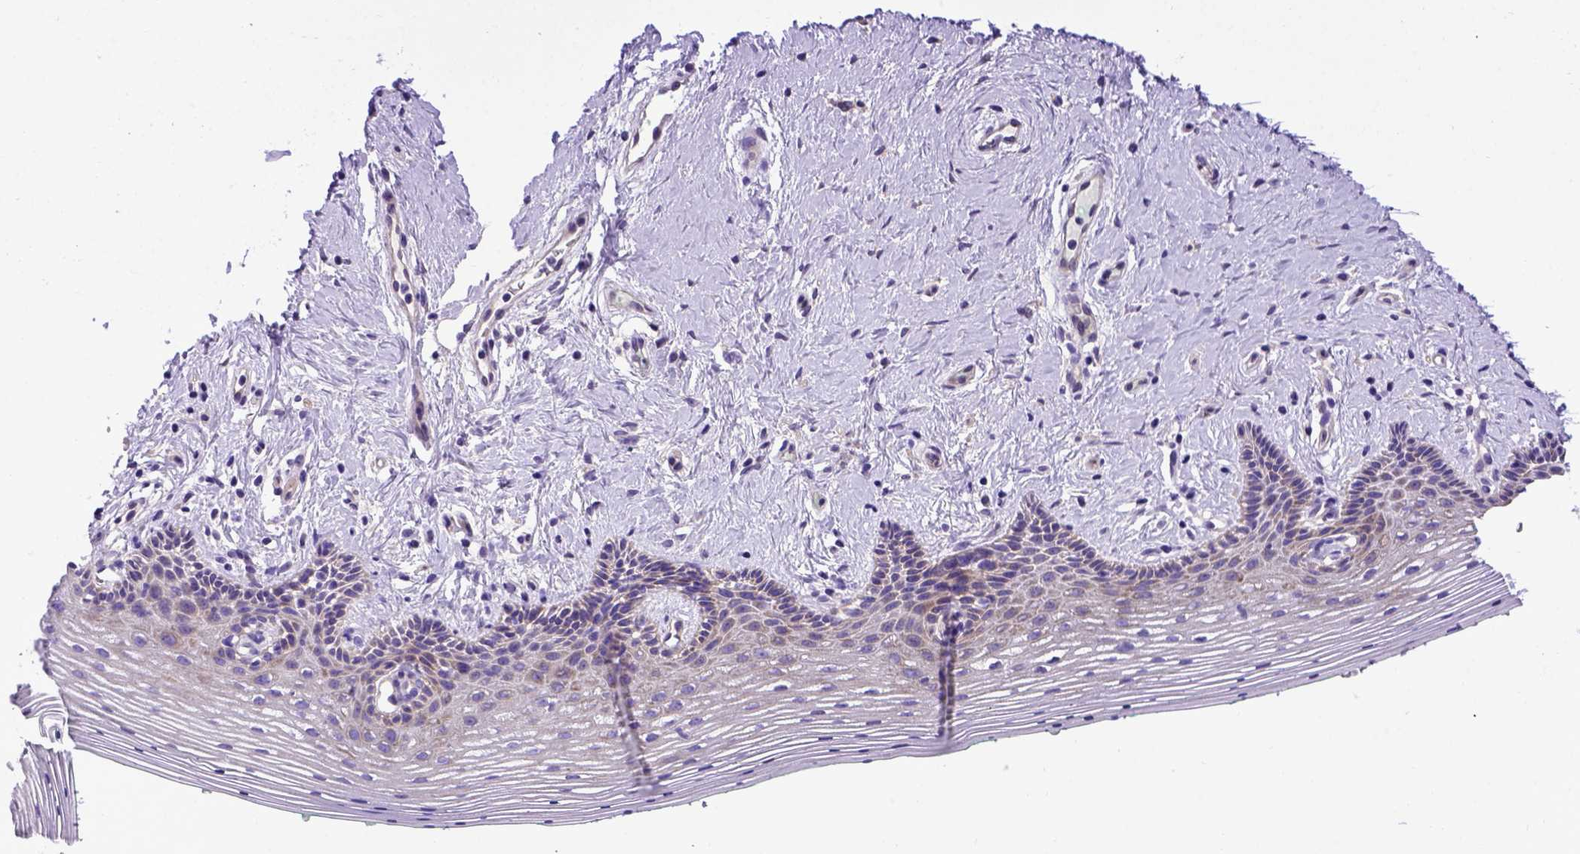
{"staining": {"intensity": "negative", "quantity": "none", "location": "none"}, "tissue": "vagina", "cell_type": "Squamous epithelial cells", "image_type": "normal", "snomed": [{"axis": "morphology", "description": "Normal tissue, NOS"}, {"axis": "topography", "description": "Vagina"}], "caption": "Immunohistochemical staining of normal vagina shows no significant expression in squamous epithelial cells.", "gene": "ADAM12", "patient": {"sex": "female", "age": 42}}